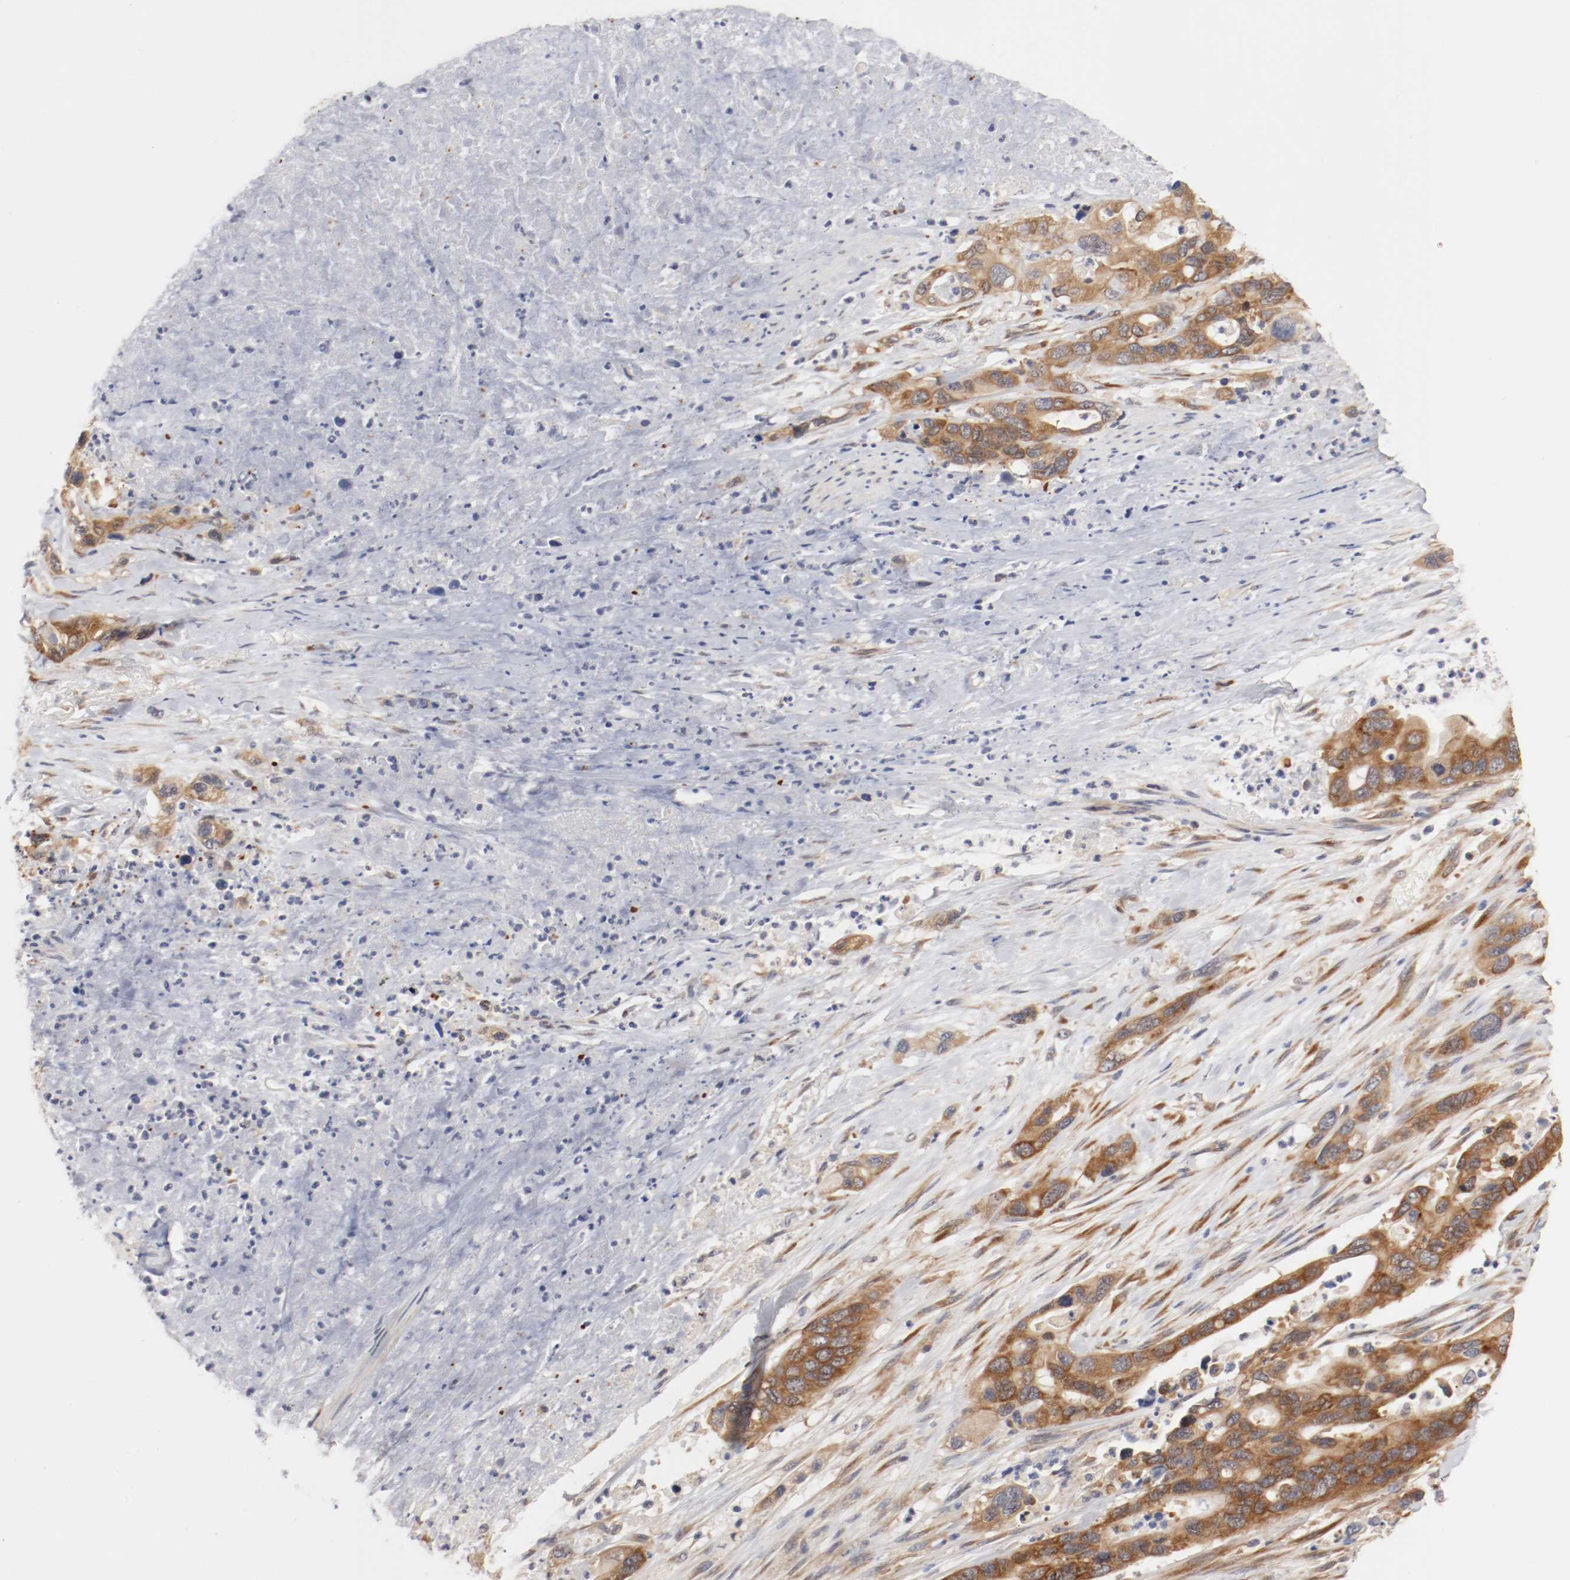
{"staining": {"intensity": "strong", "quantity": ">75%", "location": "cytoplasmic/membranous"}, "tissue": "pancreatic cancer", "cell_type": "Tumor cells", "image_type": "cancer", "snomed": [{"axis": "morphology", "description": "Adenocarcinoma, NOS"}, {"axis": "topography", "description": "Pancreas"}], "caption": "DAB (3,3'-diaminobenzidine) immunohistochemical staining of pancreatic cancer (adenocarcinoma) exhibits strong cytoplasmic/membranous protein expression in about >75% of tumor cells.", "gene": "FKBP3", "patient": {"sex": "female", "age": 71}}